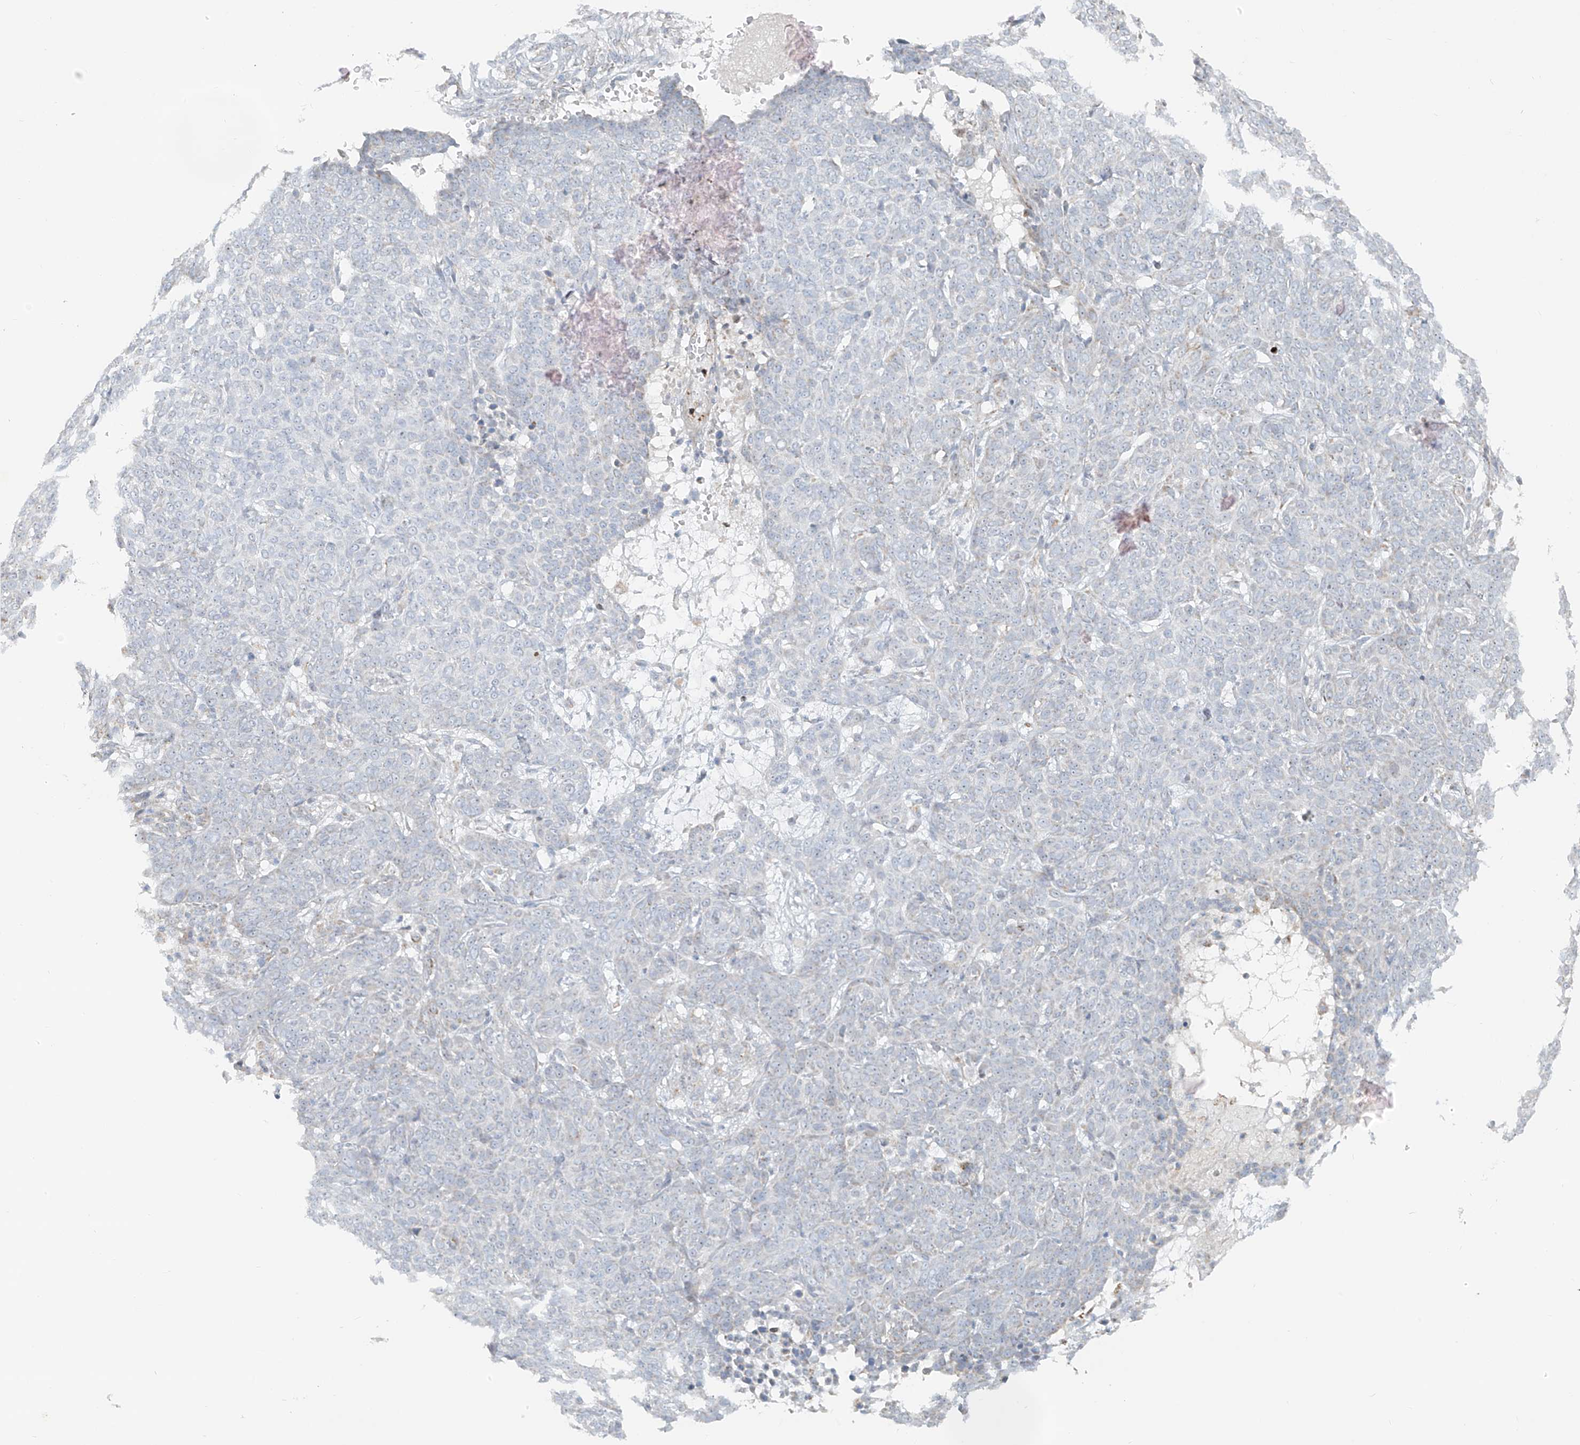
{"staining": {"intensity": "negative", "quantity": "none", "location": "none"}, "tissue": "skin cancer", "cell_type": "Tumor cells", "image_type": "cancer", "snomed": [{"axis": "morphology", "description": "Basal cell carcinoma"}, {"axis": "topography", "description": "Skin"}], "caption": "Image shows no protein expression in tumor cells of basal cell carcinoma (skin) tissue.", "gene": "SMDT1", "patient": {"sex": "male", "age": 85}}